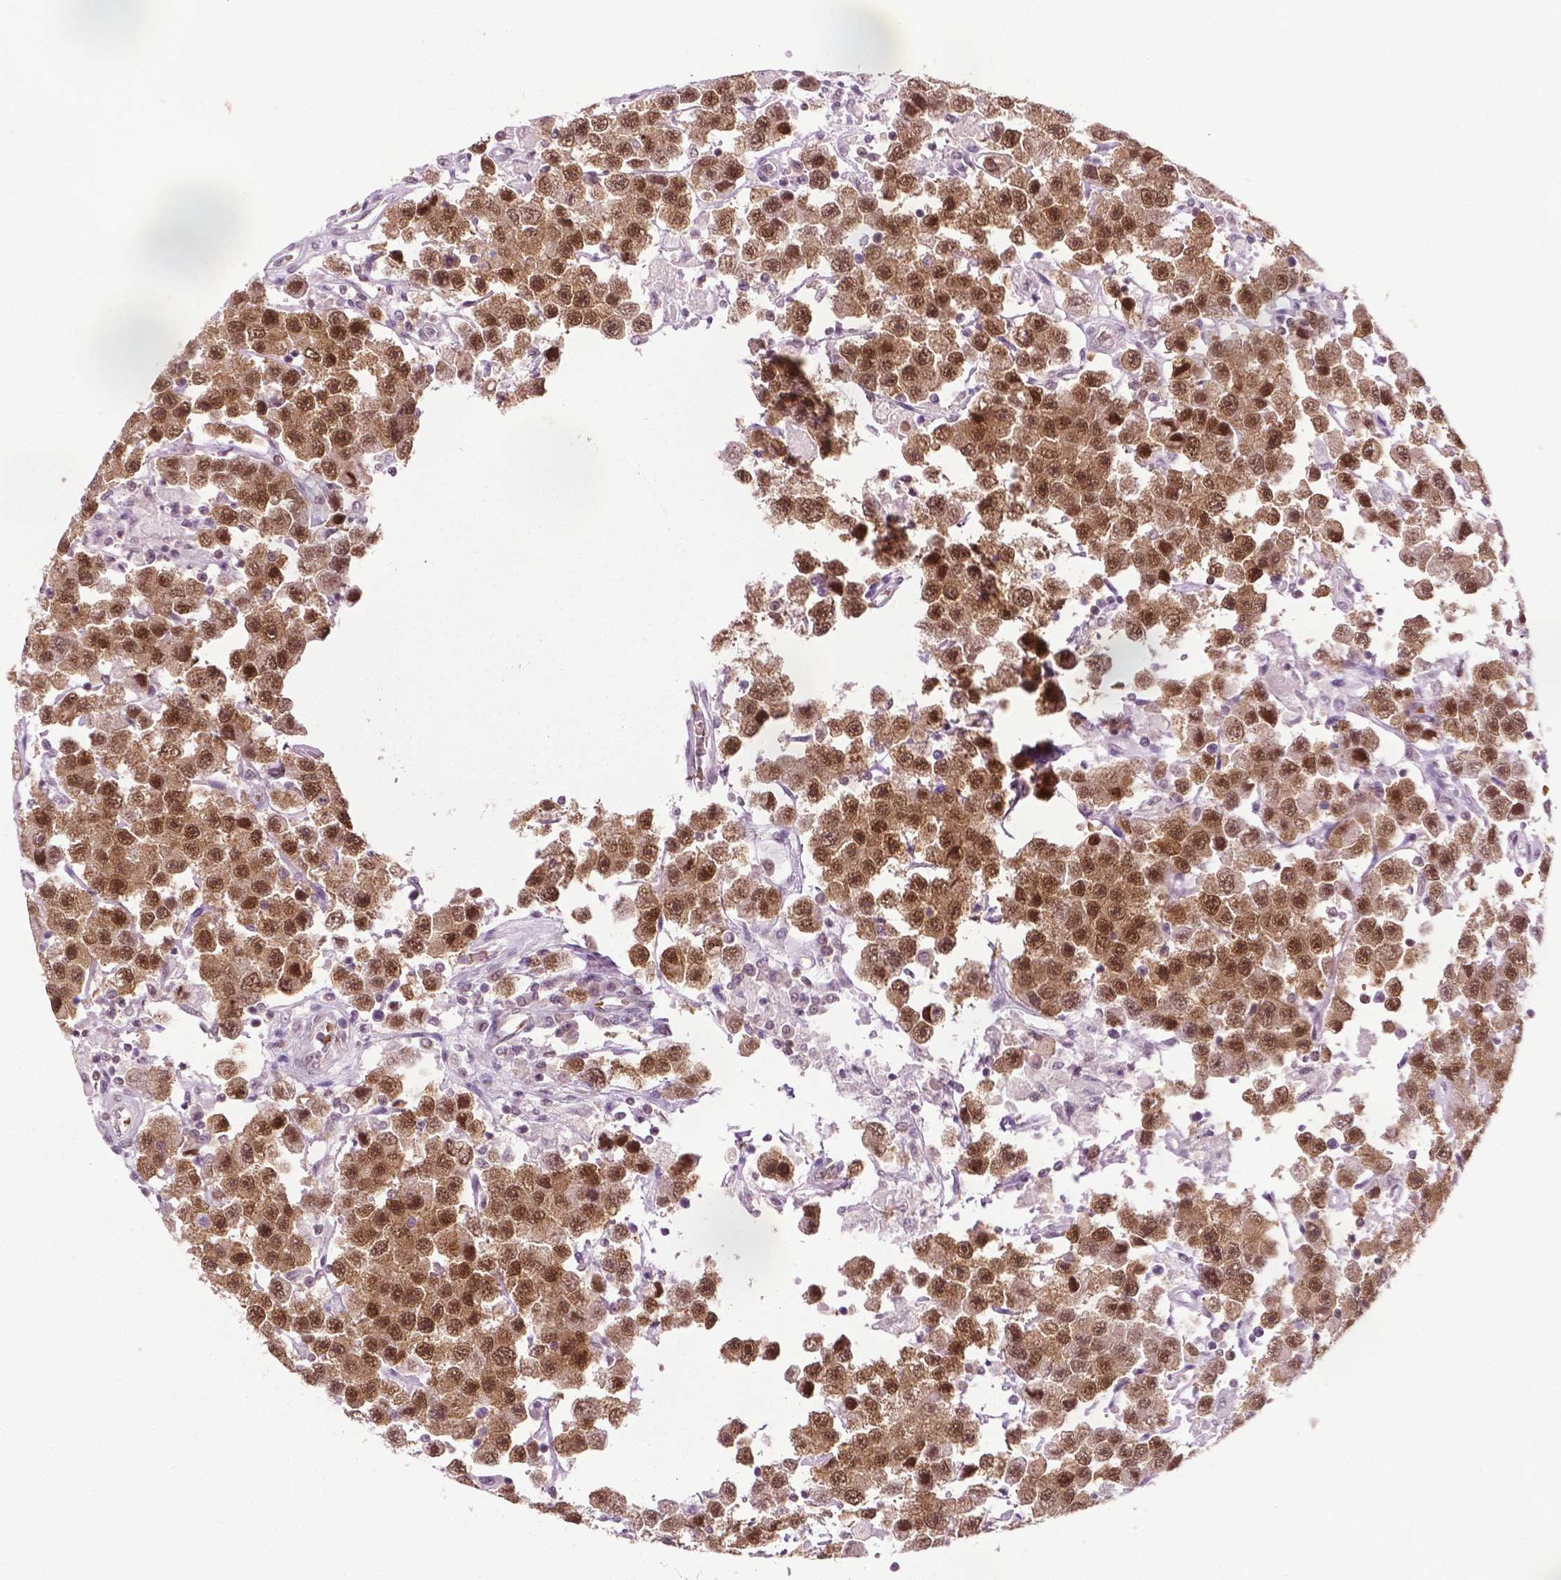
{"staining": {"intensity": "moderate", "quantity": ">75%", "location": "cytoplasmic/membranous,nuclear"}, "tissue": "testis cancer", "cell_type": "Tumor cells", "image_type": "cancer", "snomed": [{"axis": "morphology", "description": "Seminoma, NOS"}, {"axis": "topography", "description": "Testis"}], "caption": "An immunohistochemistry (IHC) photomicrograph of tumor tissue is shown. Protein staining in brown shows moderate cytoplasmic/membranous and nuclear positivity in testis seminoma within tumor cells.", "gene": "UBQLN4", "patient": {"sex": "male", "age": 45}}